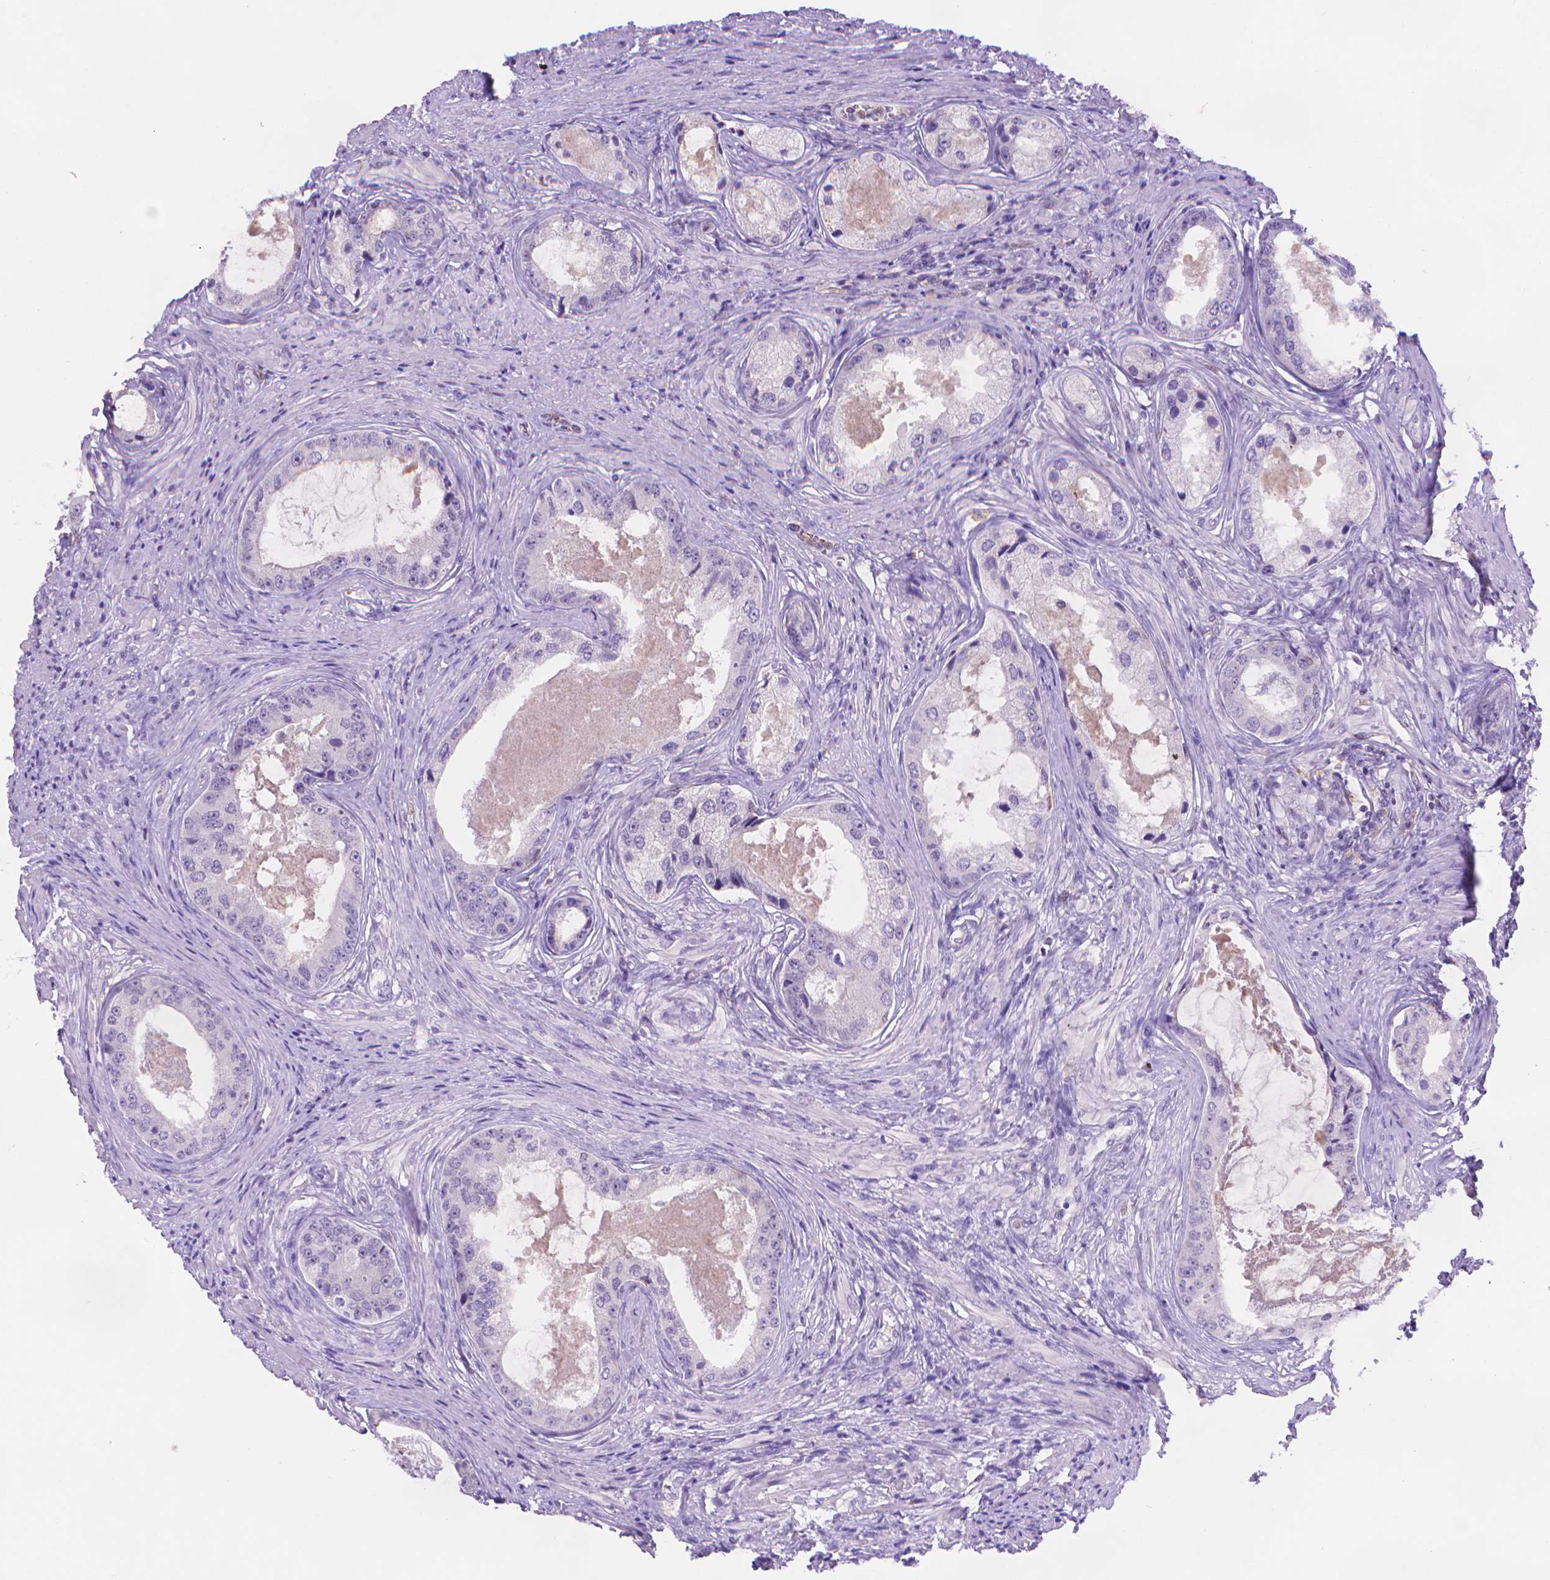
{"staining": {"intensity": "negative", "quantity": "none", "location": "none"}, "tissue": "prostate cancer", "cell_type": "Tumor cells", "image_type": "cancer", "snomed": [{"axis": "morphology", "description": "Adenocarcinoma, Low grade"}, {"axis": "topography", "description": "Prostate"}], "caption": "Prostate cancer stained for a protein using immunohistochemistry (IHC) displays no positivity tumor cells.", "gene": "FGD2", "patient": {"sex": "male", "age": 68}}